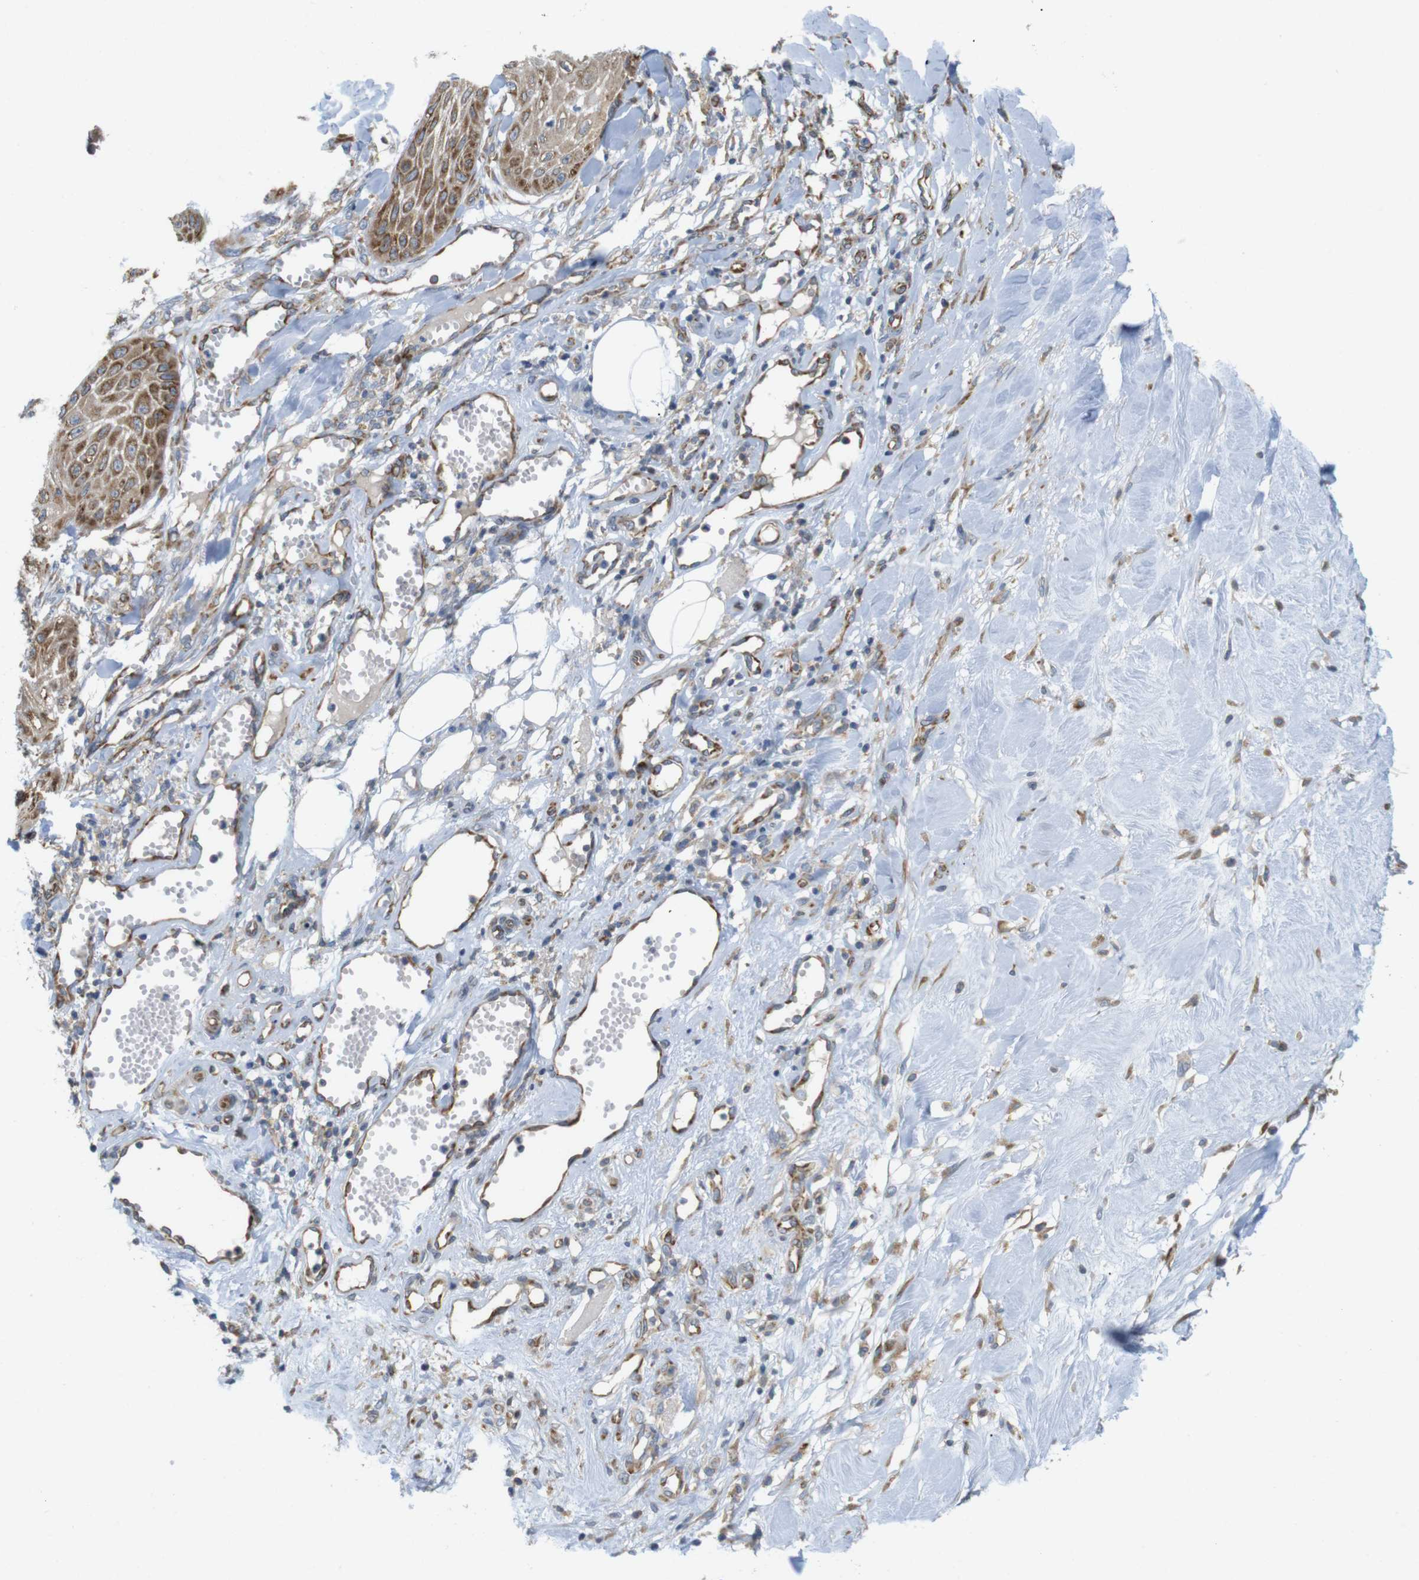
{"staining": {"intensity": "moderate", "quantity": ">75%", "location": "cytoplasmic/membranous"}, "tissue": "skin cancer", "cell_type": "Tumor cells", "image_type": "cancer", "snomed": [{"axis": "morphology", "description": "Squamous cell carcinoma, NOS"}, {"axis": "topography", "description": "Skin"}], "caption": "Immunohistochemical staining of human skin cancer (squamous cell carcinoma) demonstrates medium levels of moderate cytoplasmic/membranous protein expression in about >75% of tumor cells.", "gene": "PCNX2", "patient": {"sex": "male", "age": 74}}